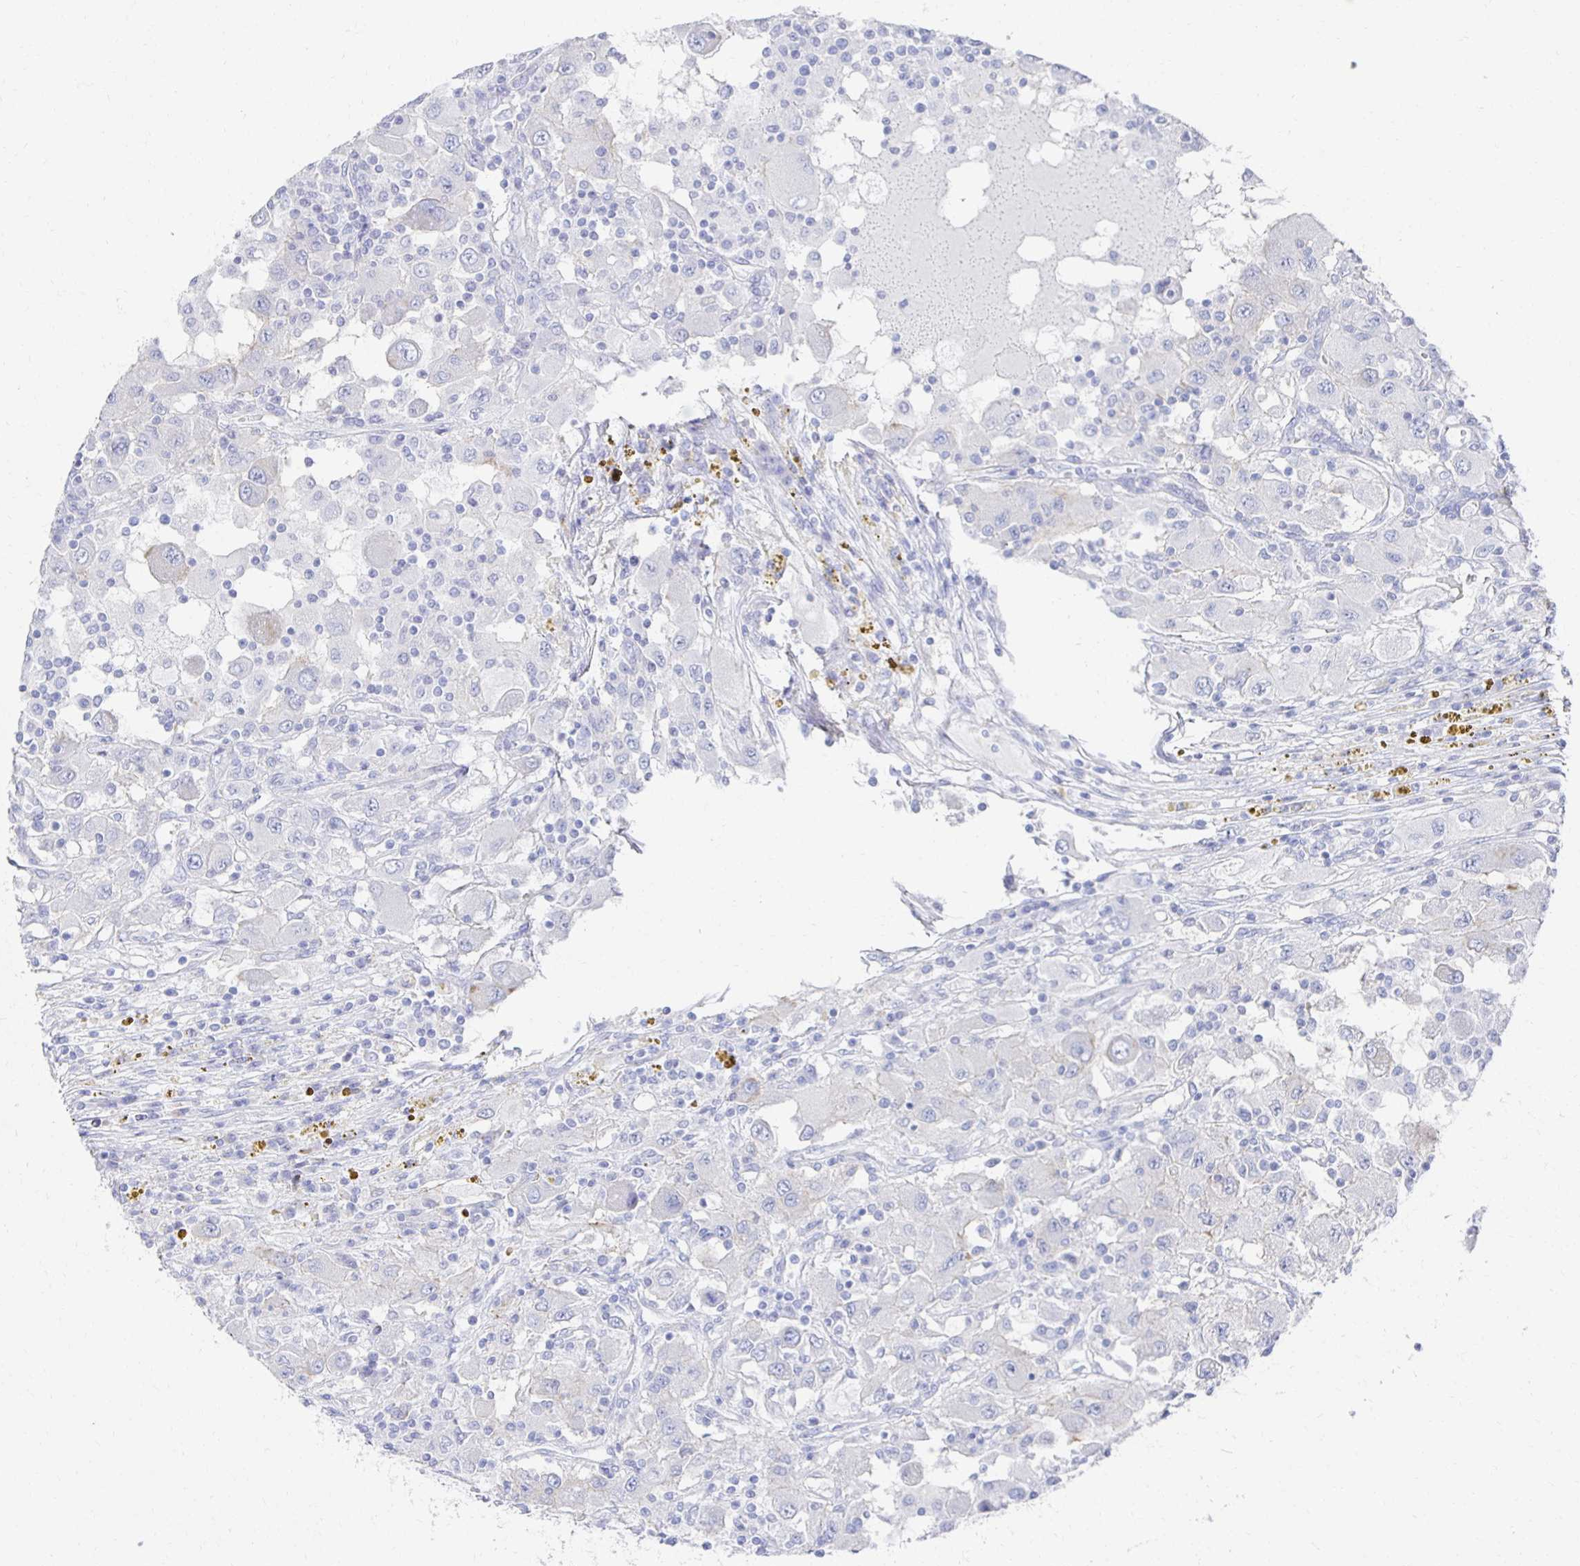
{"staining": {"intensity": "negative", "quantity": "none", "location": "none"}, "tissue": "renal cancer", "cell_type": "Tumor cells", "image_type": "cancer", "snomed": [{"axis": "morphology", "description": "Adenocarcinoma, NOS"}, {"axis": "topography", "description": "Kidney"}], "caption": "Human adenocarcinoma (renal) stained for a protein using immunohistochemistry exhibits no staining in tumor cells.", "gene": "PRDM7", "patient": {"sex": "female", "age": 67}}